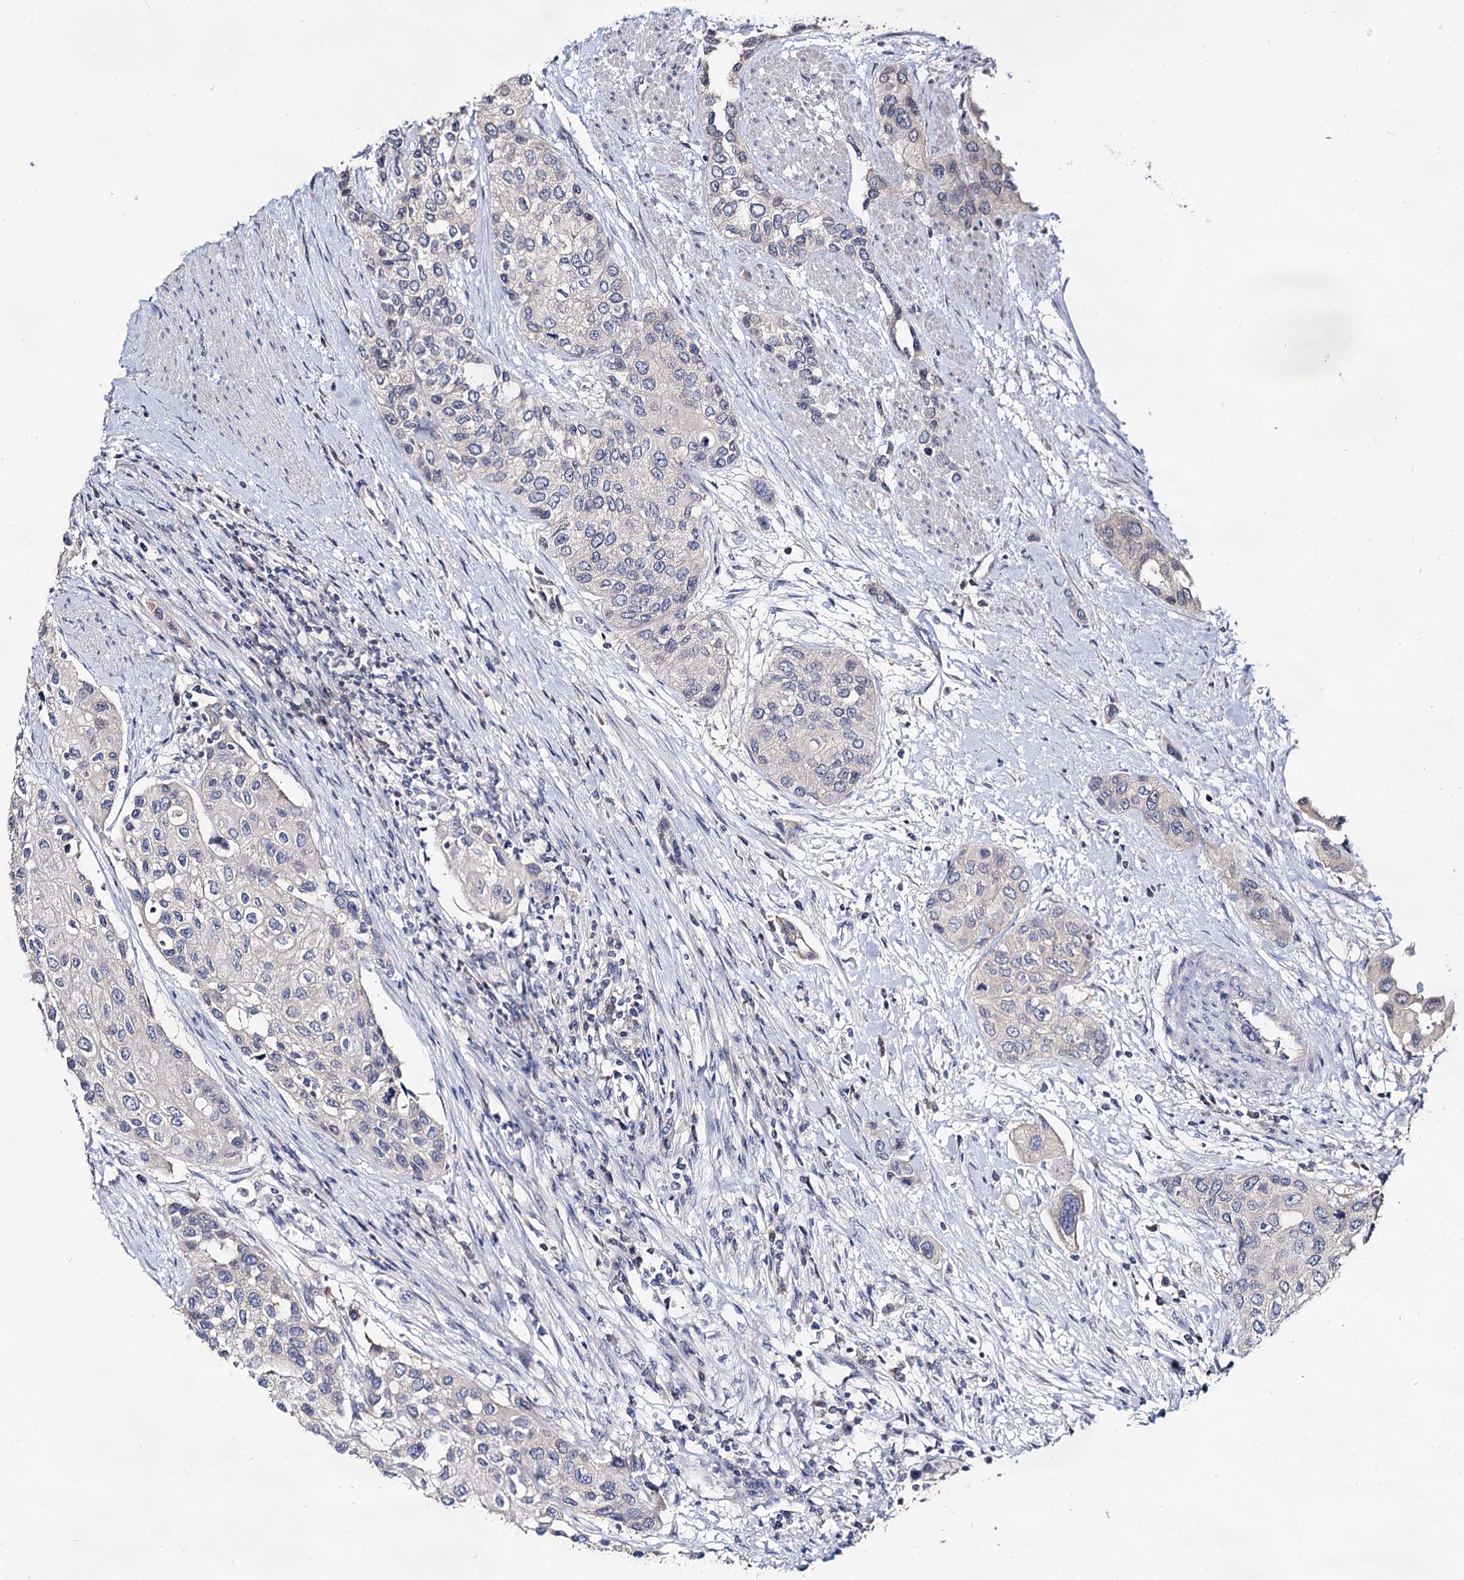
{"staining": {"intensity": "negative", "quantity": "none", "location": "none"}, "tissue": "urothelial cancer", "cell_type": "Tumor cells", "image_type": "cancer", "snomed": [{"axis": "morphology", "description": "Normal tissue, NOS"}, {"axis": "morphology", "description": "Urothelial carcinoma, High grade"}, {"axis": "topography", "description": "Vascular tissue"}, {"axis": "topography", "description": "Urinary bladder"}], "caption": "The immunohistochemistry image has no significant positivity in tumor cells of high-grade urothelial carcinoma tissue. The staining was performed using DAB to visualize the protein expression in brown, while the nuclei were stained in blue with hematoxylin (Magnification: 20x).", "gene": "ARFIP2", "patient": {"sex": "female", "age": 56}}